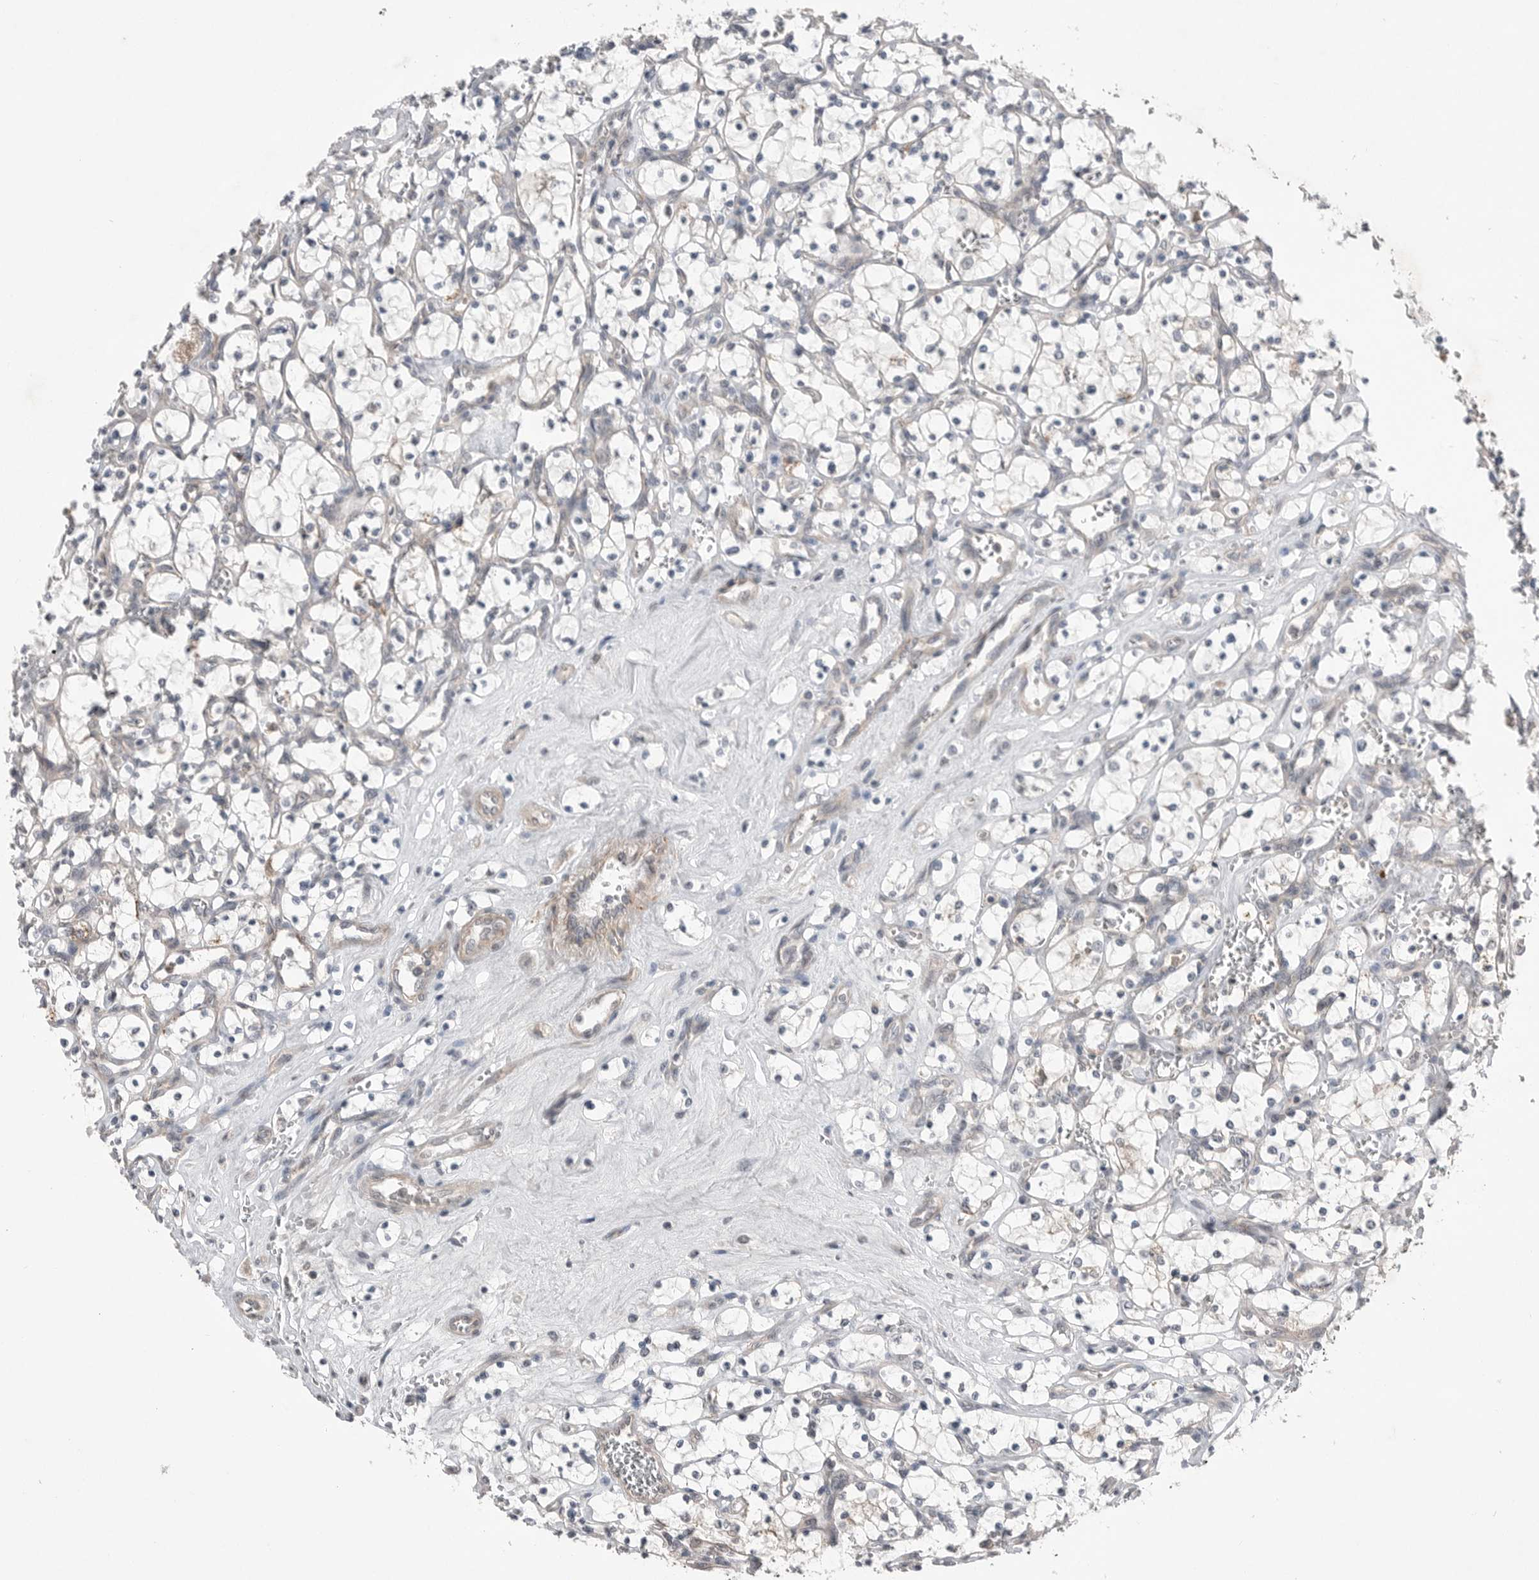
{"staining": {"intensity": "negative", "quantity": "none", "location": "none"}, "tissue": "renal cancer", "cell_type": "Tumor cells", "image_type": "cancer", "snomed": [{"axis": "morphology", "description": "Adenocarcinoma, NOS"}, {"axis": "topography", "description": "Kidney"}], "caption": "DAB (3,3'-diaminobenzidine) immunohistochemical staining of renal cancer (adenocarcinoma) demonstrates no significant positivity in tumor cells.", "gene": "NTAQ1", "patient": {"sex": "female", "age": 69}}